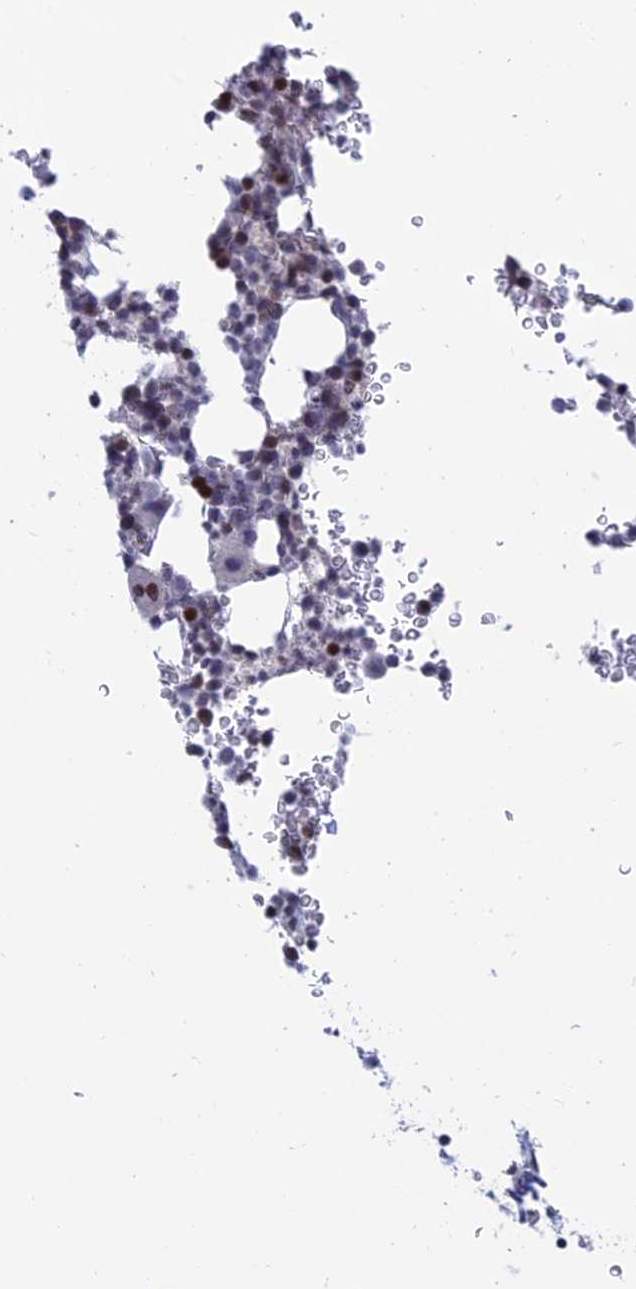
{"staining": {"intensity": "strong", "quantity": "<25%", "location": "nuclear"}, "tissue": "bone marrow", "cell_type": "Hematopoietic cells", "image_type": "normal", "snomed": [{"axis": "morphology", "description": "Normal tissue, NOS"}, {"axis": "topography", "description": "Bone marrow"}], "caption": "Hematopoietic cells show medium levels of strong nuclear expression in about <25% of cells in benign bone marrow.", "gene": "AFF3", "patient": {"sex": "male", "age": 58}}